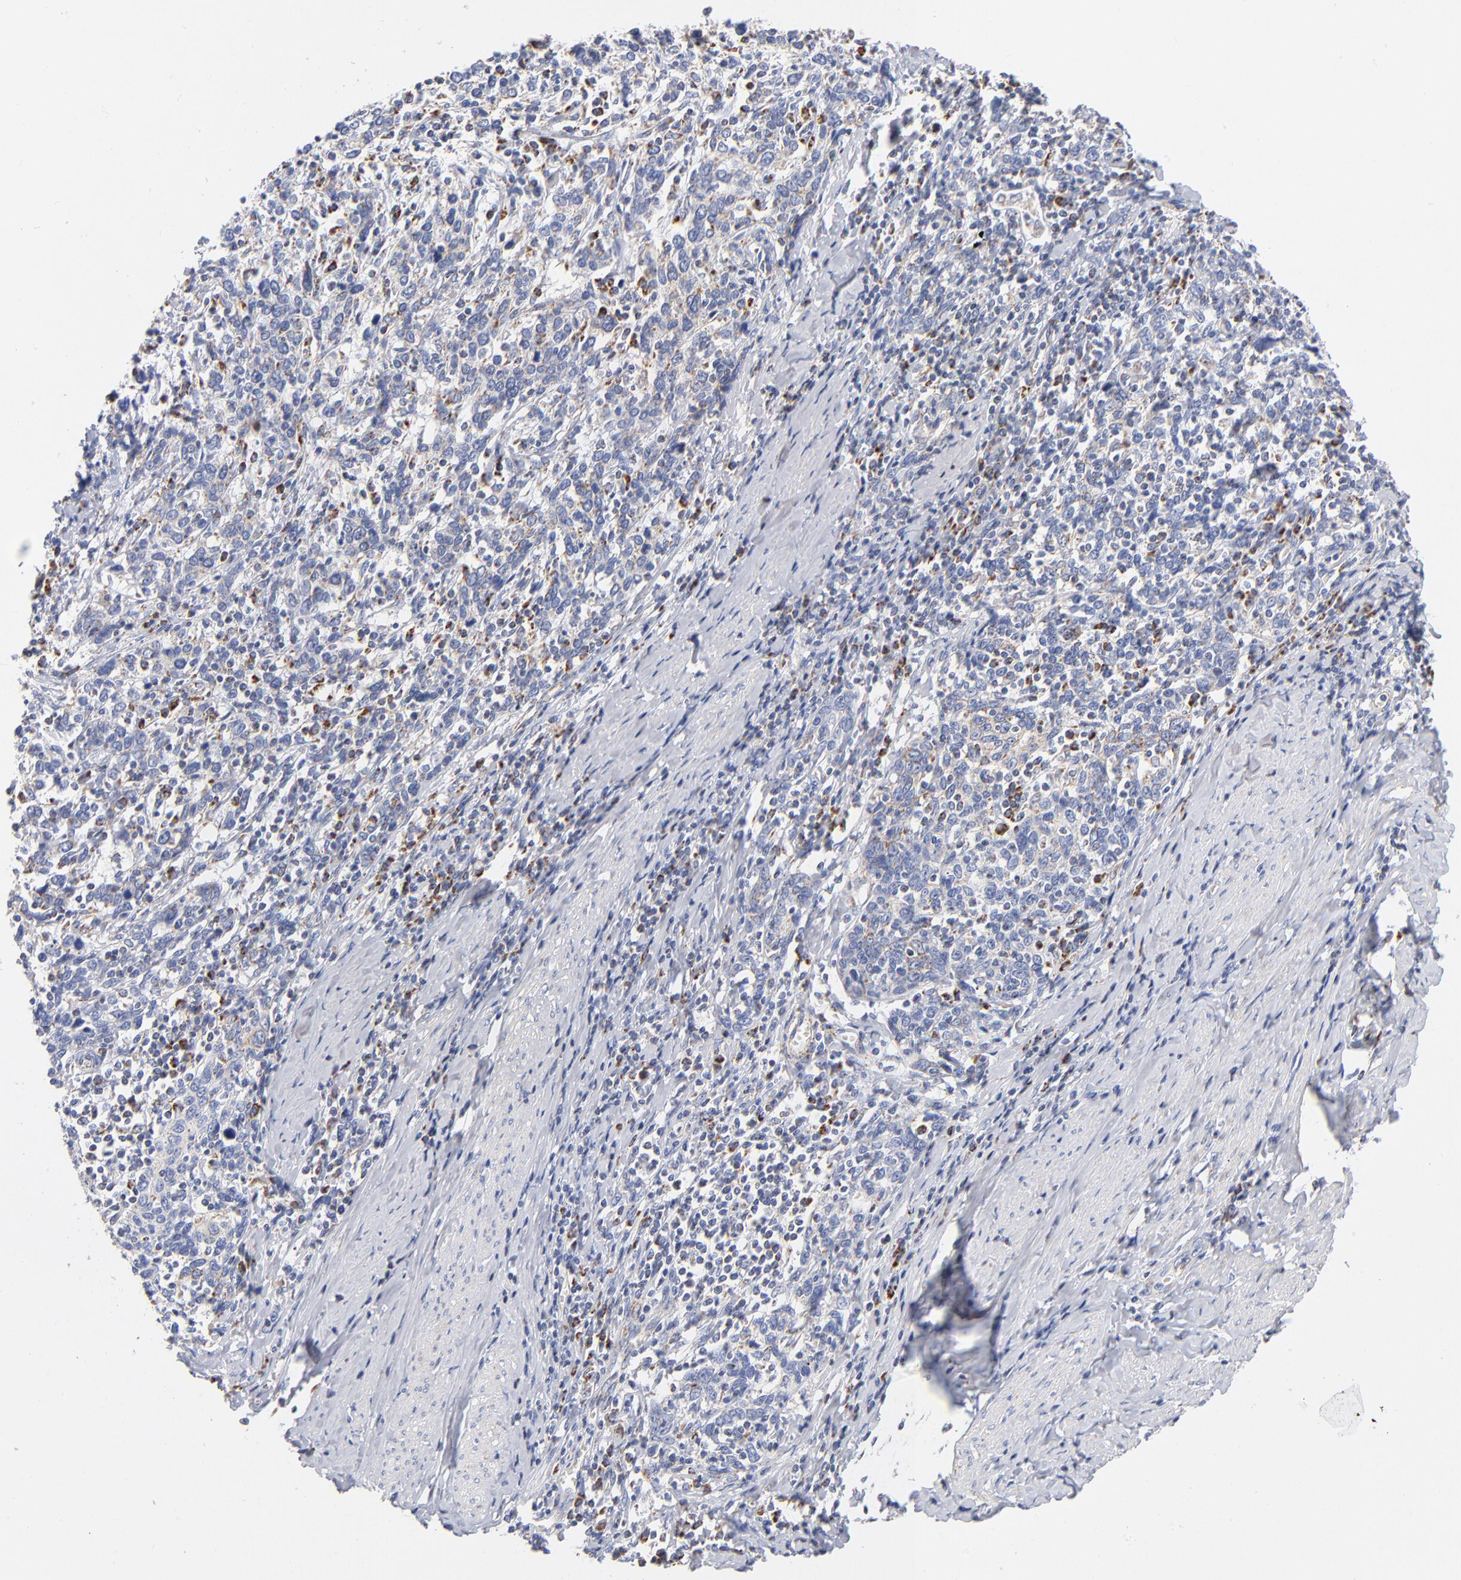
{"staining": {"intensity": "weak", "quantity": "25%-75%", "location": "cytoplasmic/membranous"}, "tissue": "cervical cancer", "cell_type": "Tumor cells", "image_type": "cancer", "snomed": [{"axis": "morphology", "description": "Squamous cell carcinoma, NOS"}, {"axis": "topography", "description": "Cervix"}], "caption": "Cervical cancer (squamous cell carcinoma) was stained to show a protein in brown. There is low levels of weak cytoplasmic/membranous positivity in about 25%-75% of tumor cells.", "gene": "DLAT", "patient": {"sex": "female", "age": 41}}